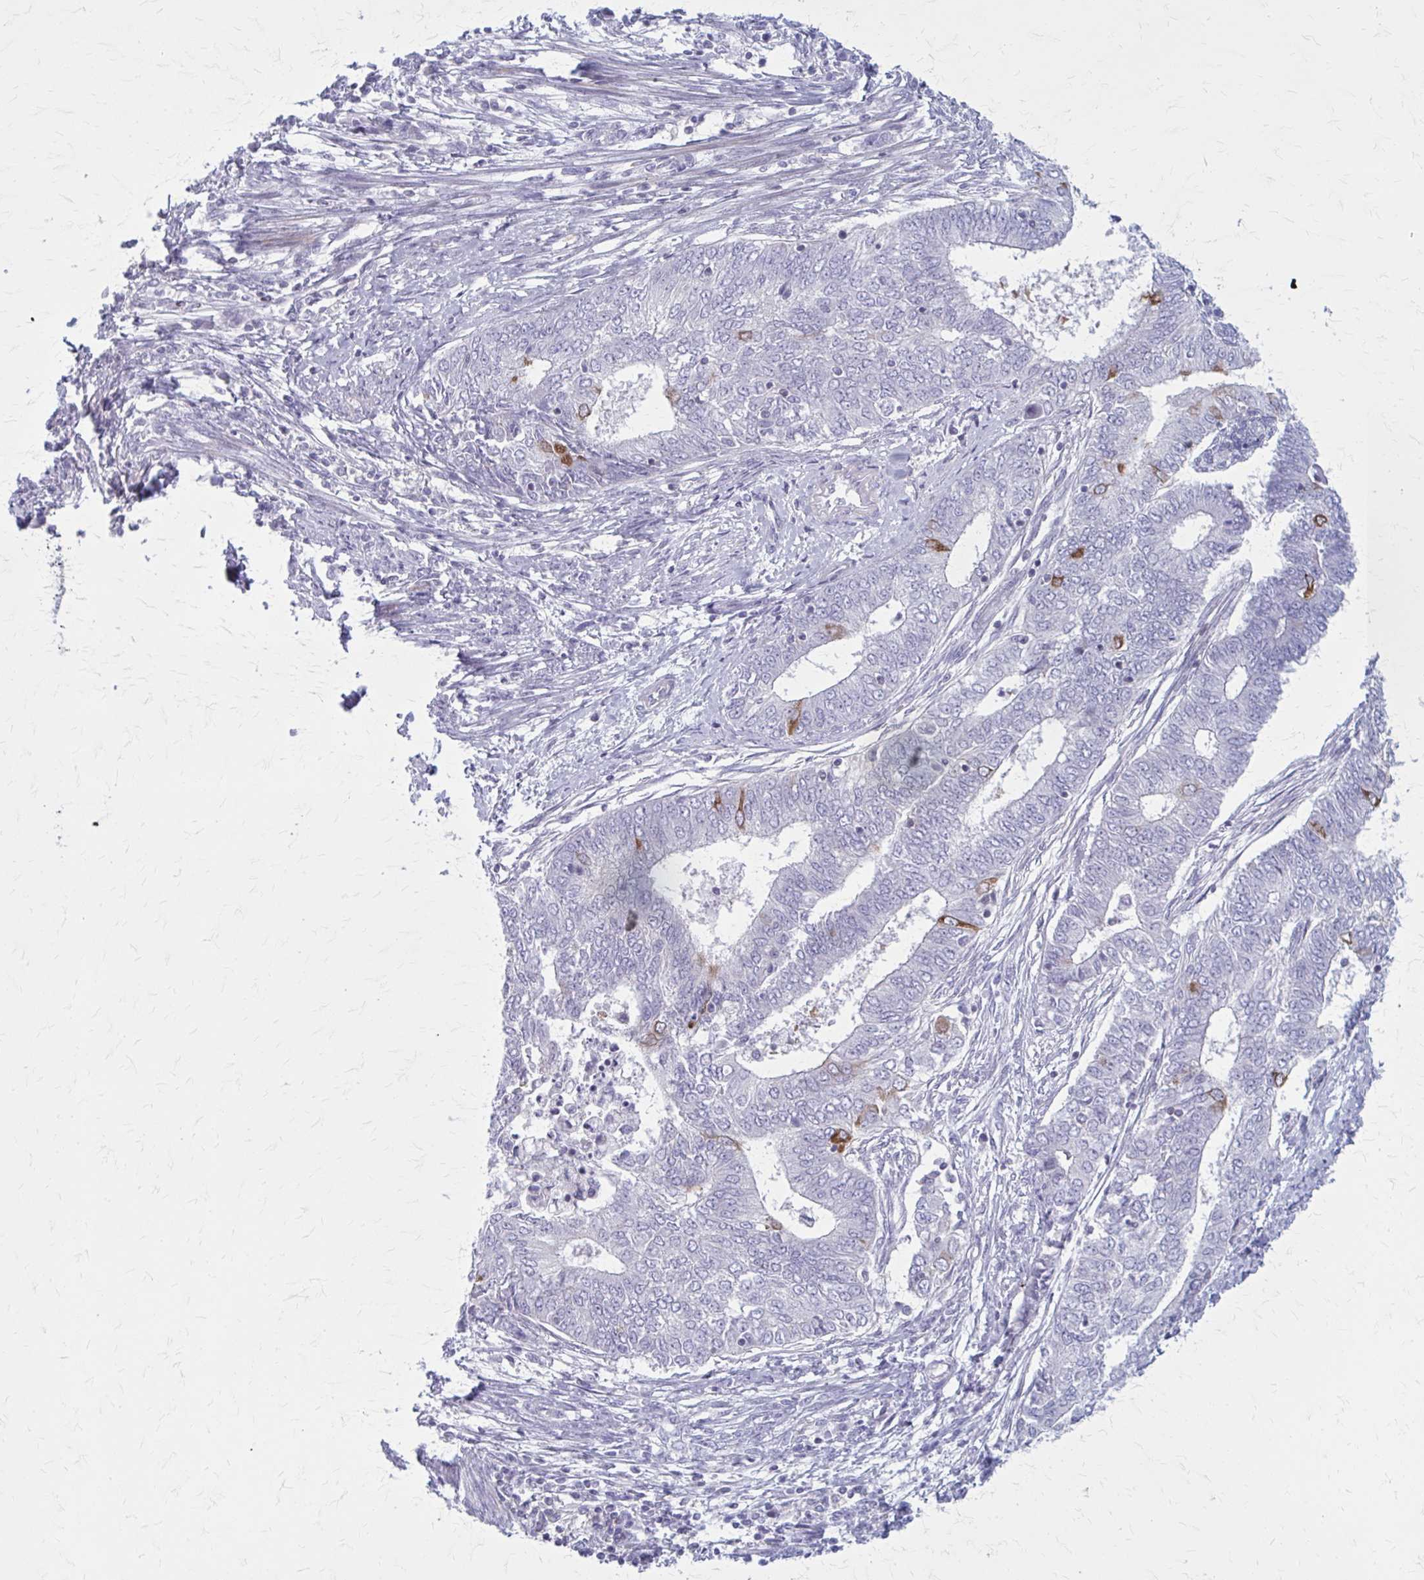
{"staining": {"intensity": "strong", "quantity": "<25%", "location": "cytoplasmic/membranous"}, "tissue": "endometrial cancer", "cell_type": "Tumor cells", "image_type": "cancer", "snomed": [{"axis": "morphology", "description": "Adenocarcinoma, NOS"}, {"axis": "topography", "description": "Endometrium"}], "caption": "A micrograph of adenocarcinoma (endometrial) stained for a protein exhibits strong cytoplasmic/membranous brown staining in tumor cells. The protein is stained brown, and the nuclei are stained in blue (DAB IHC with brightfield microscopy, high magnification).", "gene": "PITPNM1", "patient": {"sex": "female", "age": 62}}